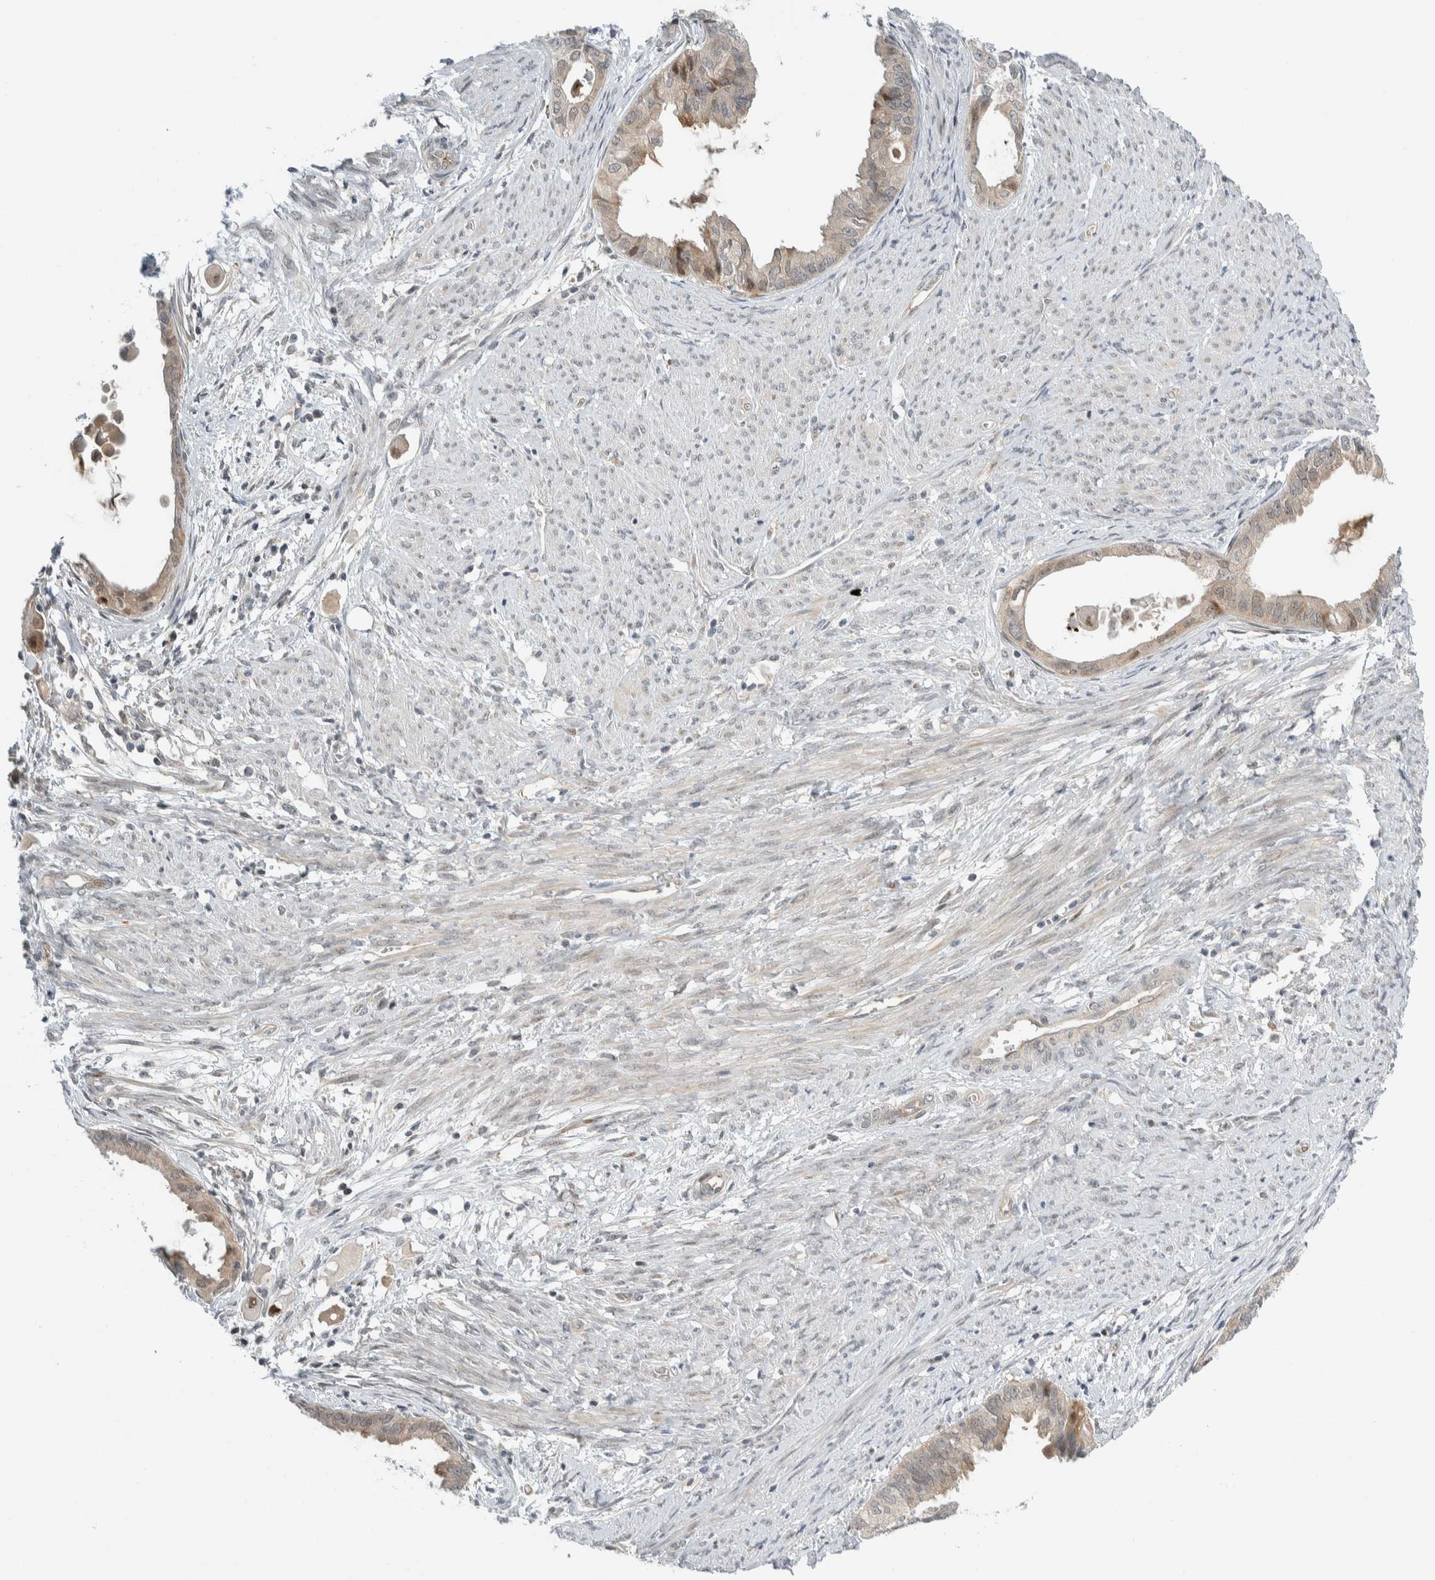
{"staining": {"intensity": "weak", "quantity": ">75%", "location": "cytoplasmic/membranous,nuclear"}, "tissue": "cervical cancer", "cell_type": "Tumor cells", "image_type": "cancer", "snomed": [{"axis": "morphology", "description": "Normal tissue, NOS"}, {"axis": "morphology", "description": "Adenocarcinoma, NOS"}, {"axis": "topography", "description": "Cervix"}, {"axis": "topography", "description": "Endometrium"}], "caption": "A high-resolution histopathology image shows immunohistochemistry staining of adenocarcinoma (cervical), which displays weak cytoplasmic/membranous and nuclear staining in approximately >75% of tumor cells.", "gene": "NCR3LG1", "patient": {"sex": "female", "age": 86}}